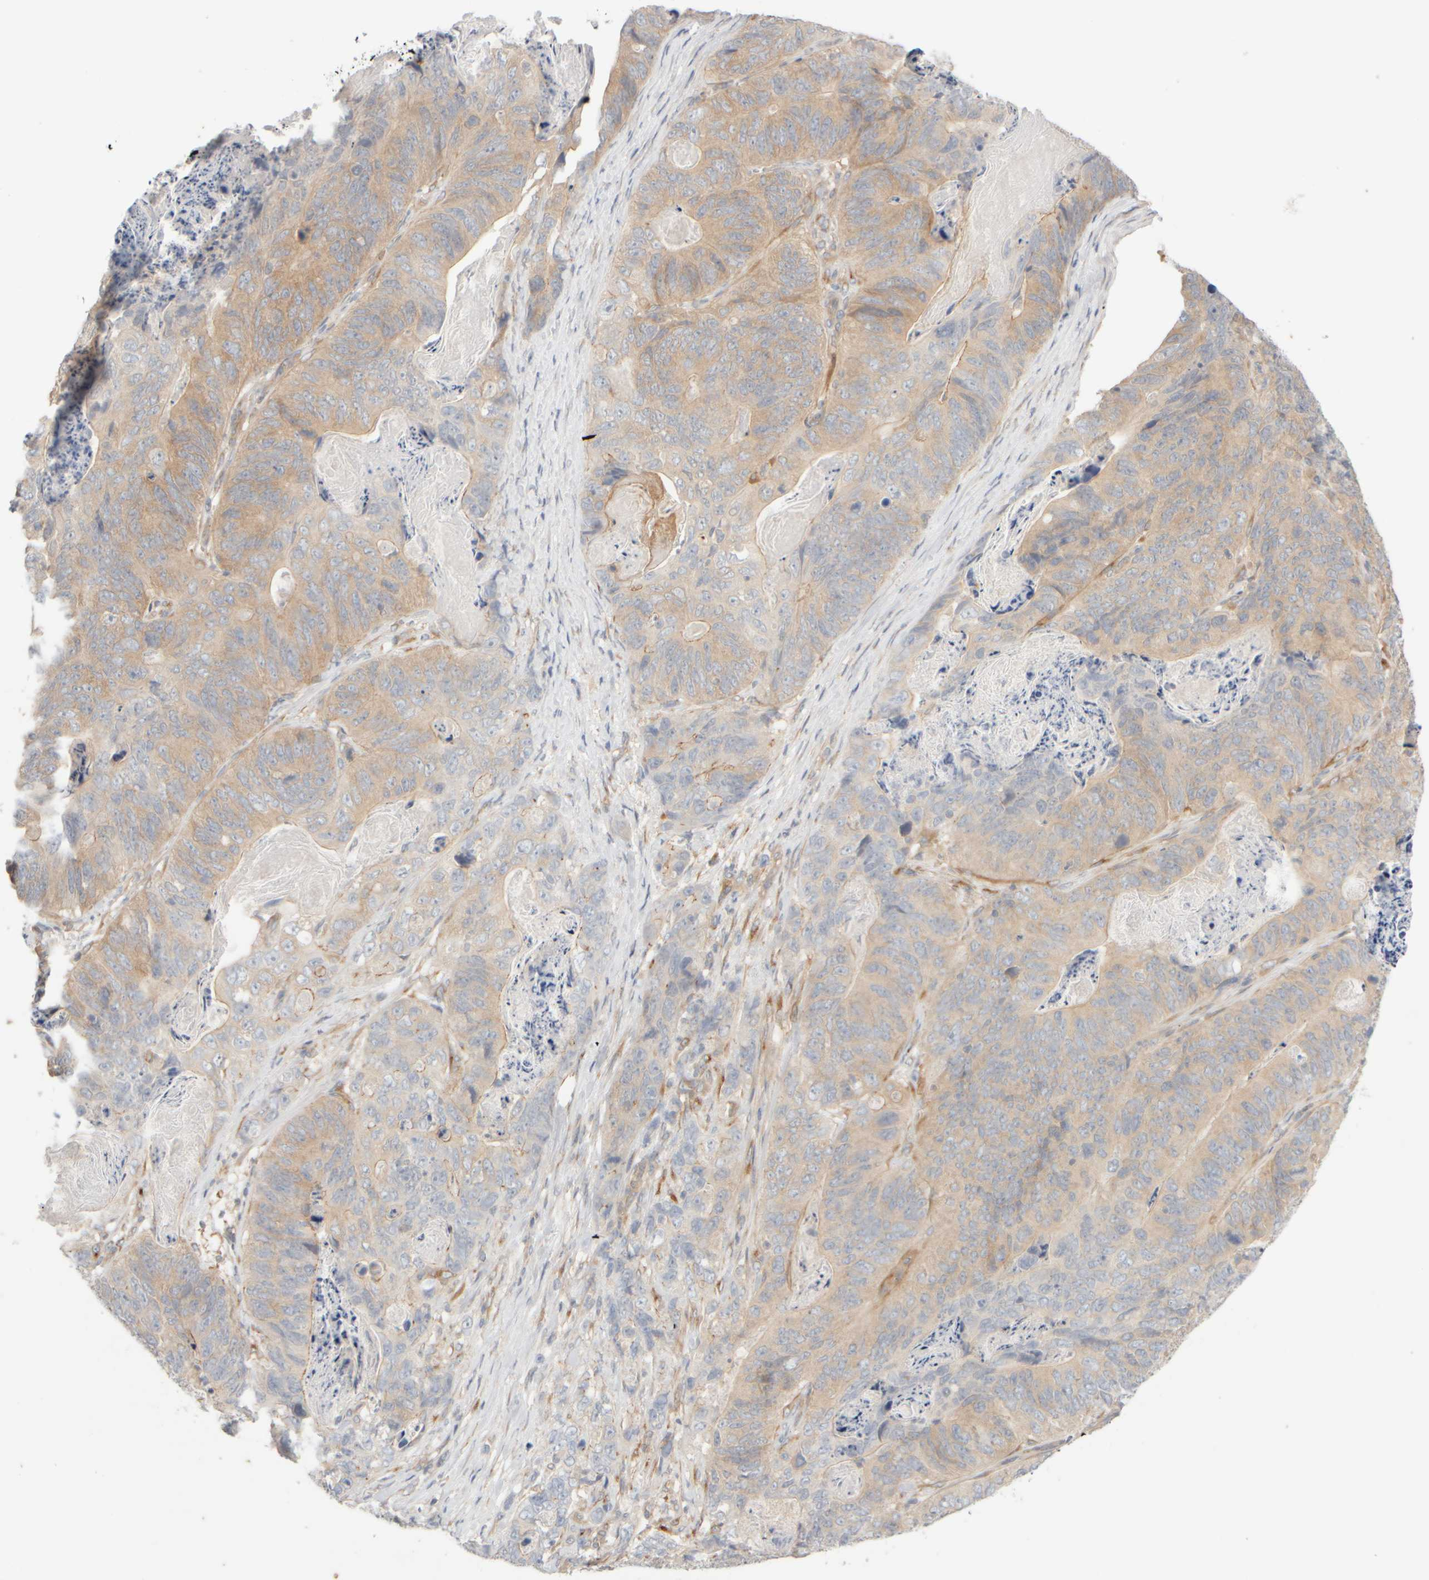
{"staining": {"intensity": "moderate", "quantity": "25%-75%", "location": "cytoplasmic/membranous"}, "tissue": "stomach cancer", "cell_type": "Tumor cells", "image_type": "cancer", "snomed": [{"axis": "morphology", "description": "Normal tissue, NOS"}, {"axis": "morphology", "description": "Adenocarcinoma, NOS"}, {"axis": "topography", "description": "Stomach"}], "caption": "DAB (3,3'-diaminobenzidine) immunohistochemical staining of human stomach cancer (adenocarcinoma) demonstrates moderate cytoplasmic/membranous protein expression in about 25%-75% of tumor cells. The protein is stained brown, and the nuclei are stained in blue (DAB IHC with brightfield microscopy, high magnification).", "gene": "GOPC", "patient": {"sex": "female", "age": 89}}